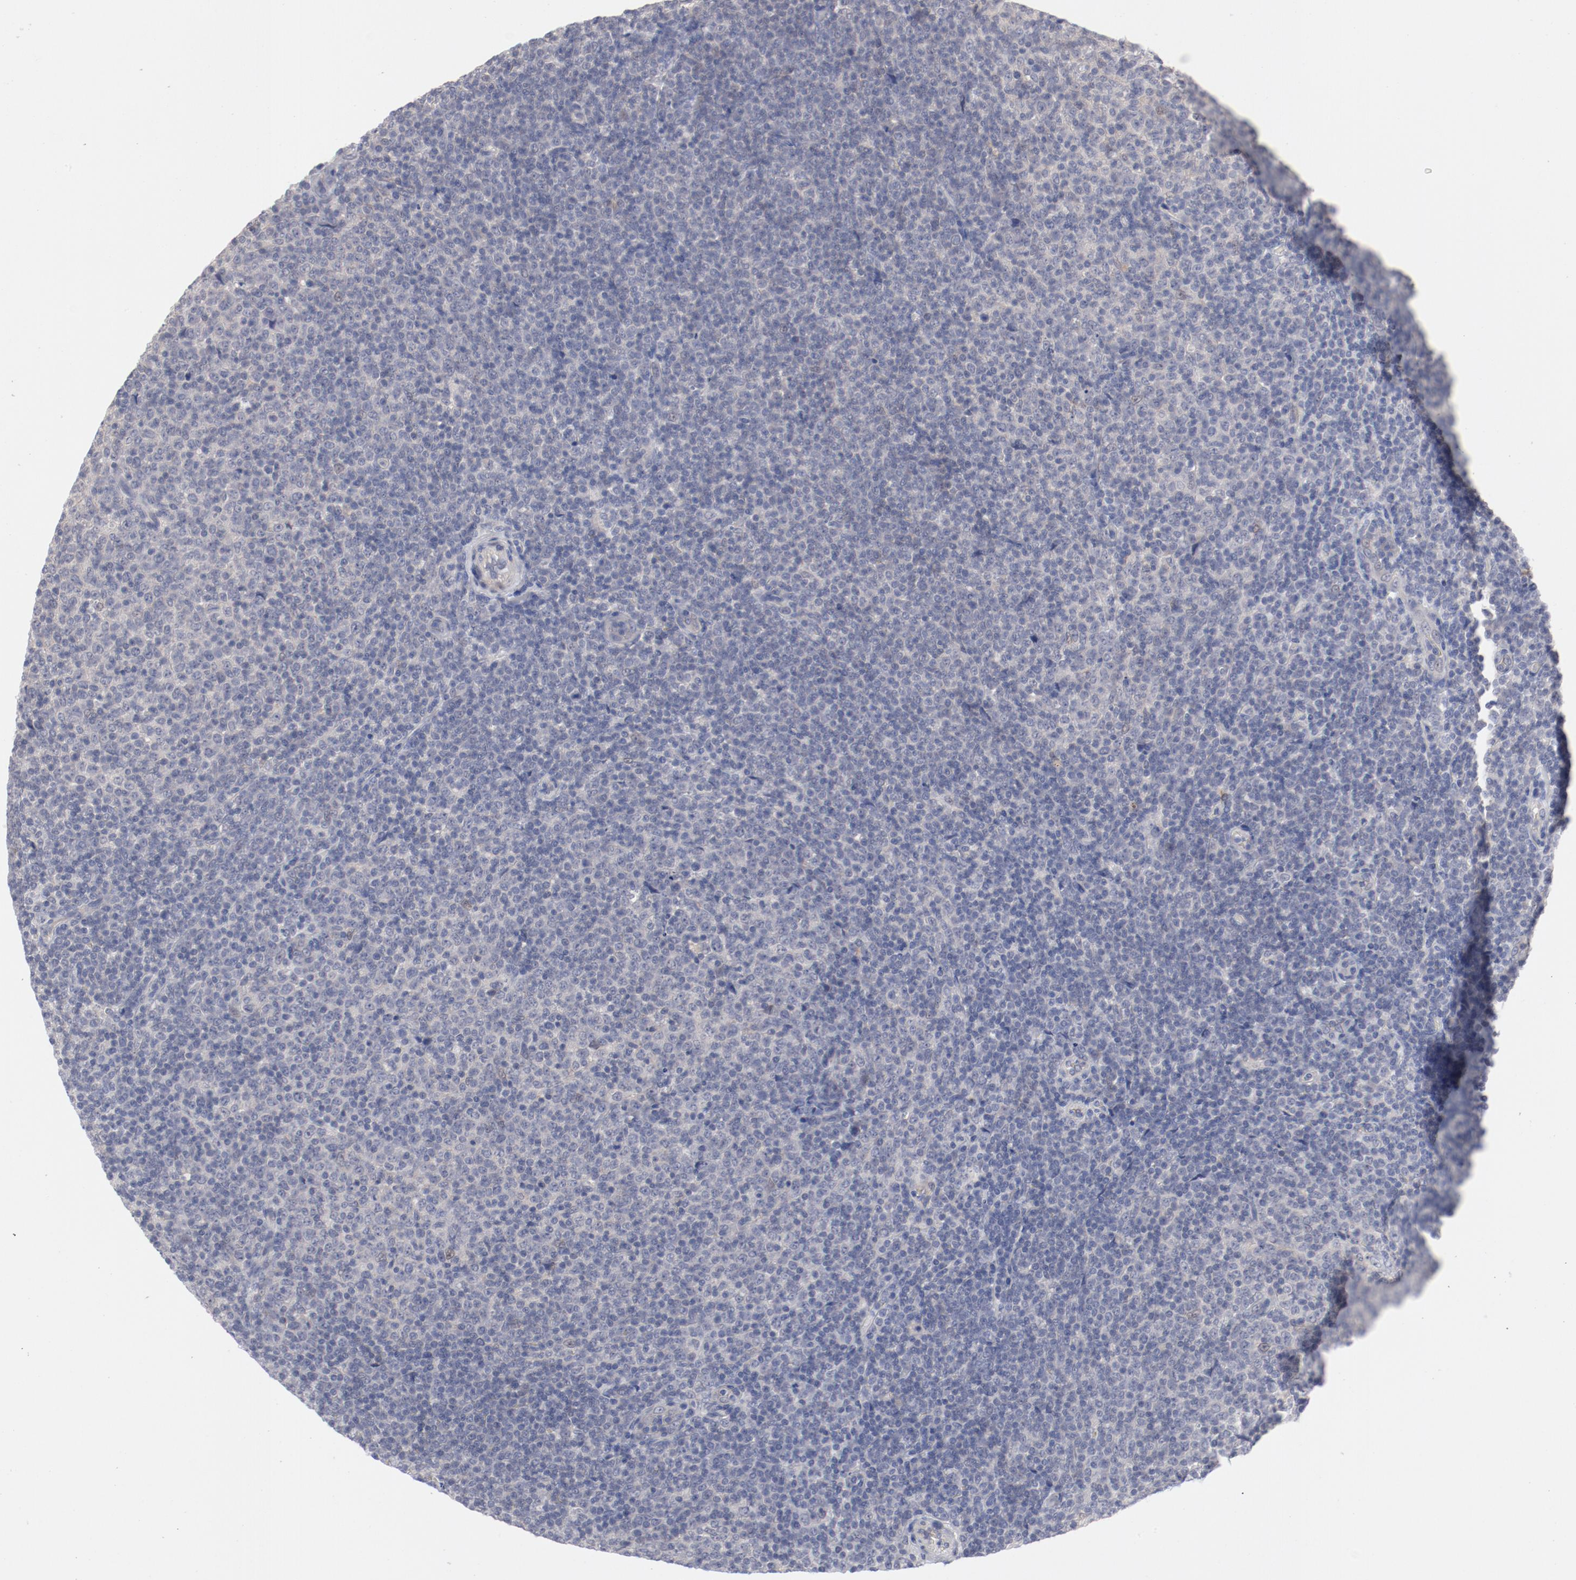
{"staining": {"intensity": "negative", "quantity": "none", "location": "none"}, "tissue": "lymphoma", "cell_type": "Tumor cells", "image_type": "cancer", "snomed": [{"axis": "morphology", "description": "Malignant lymphoma, non-Hodgkin's type, Low grade"}, {"axis": "topography", "description": "Lymph node"}], "caption": "Immunohistochemical staining of lymphoma shows no significant positivity in tumor cells.", "gene": "SH3BGR", "patient": {"sex": "male", "age": 70}}